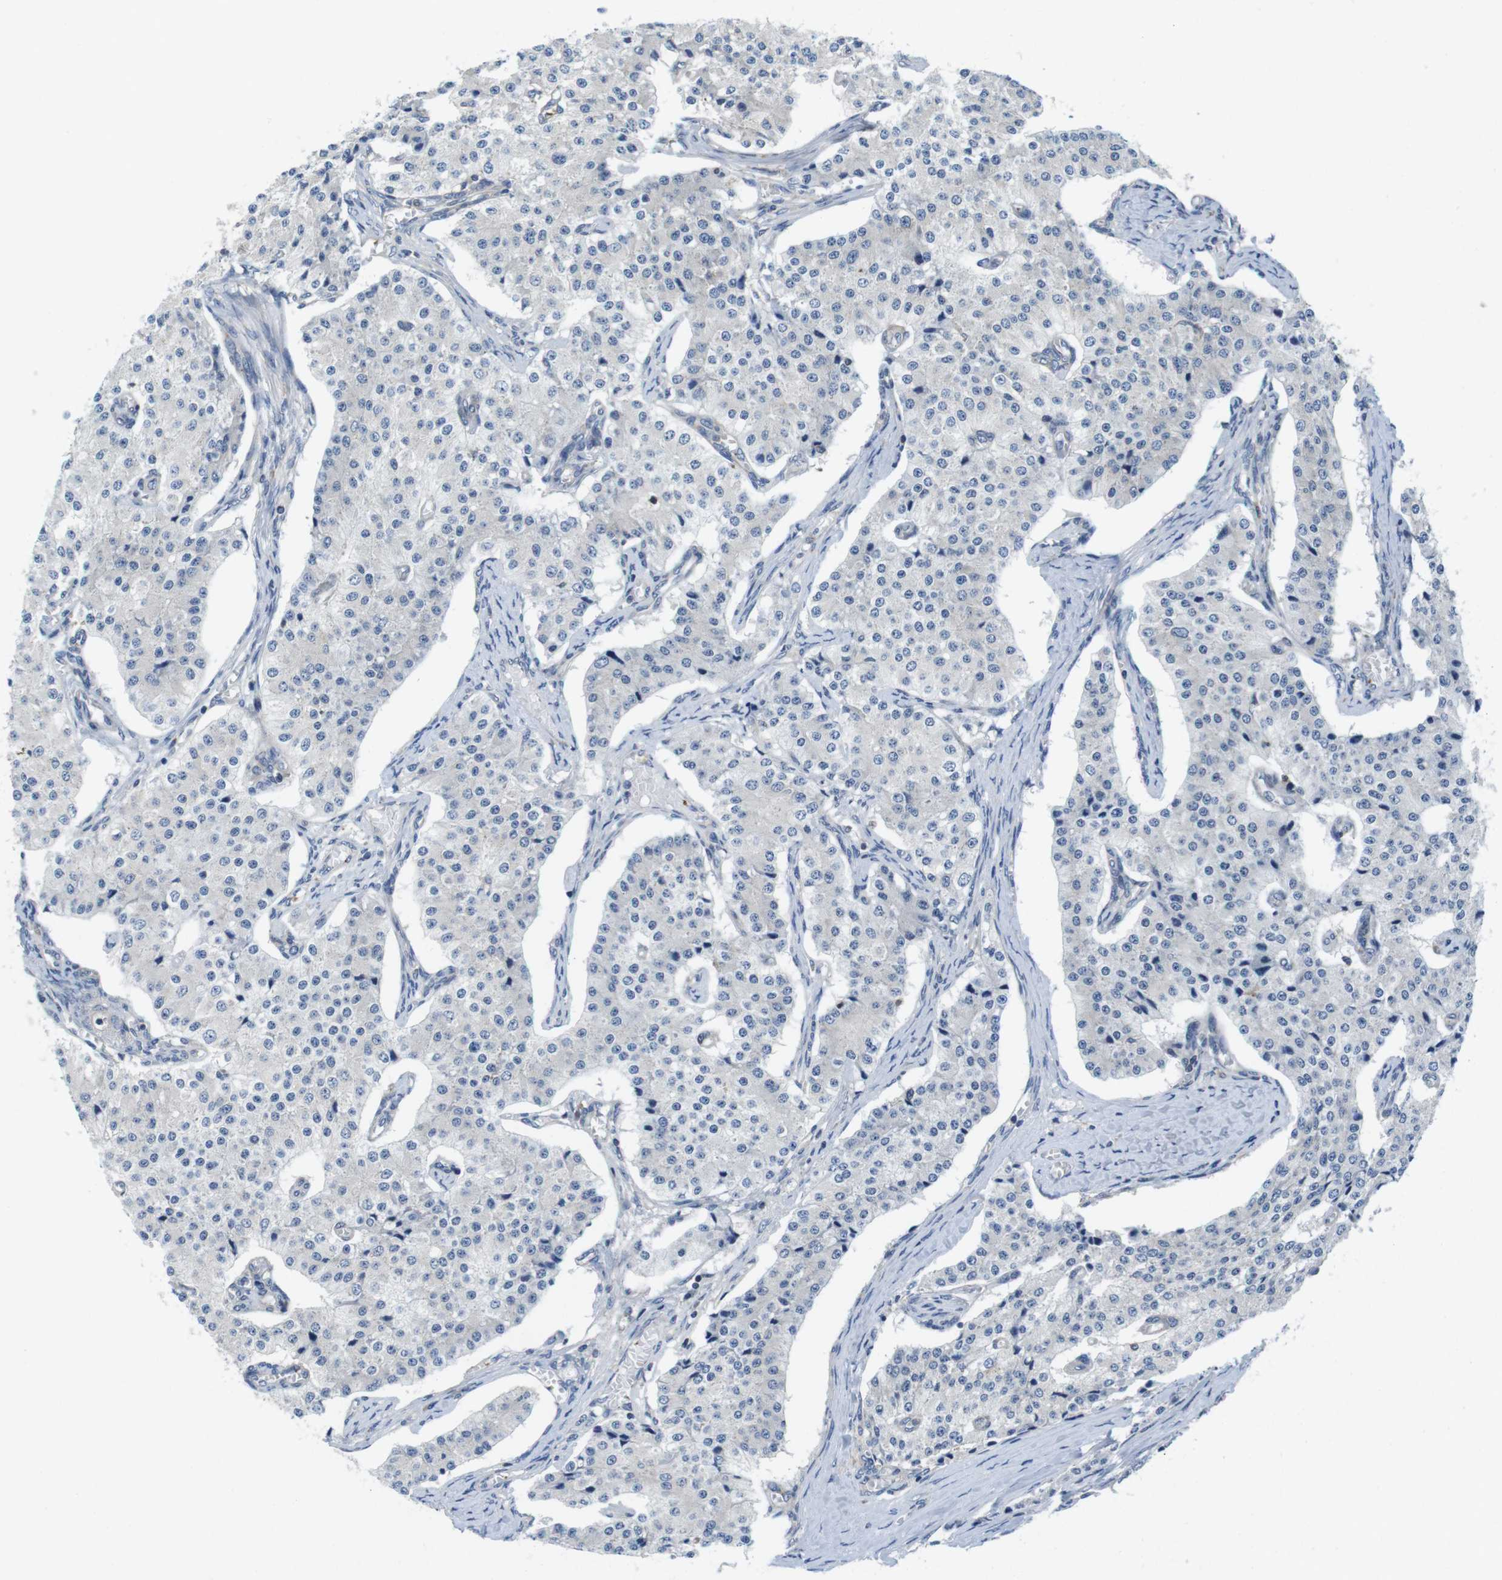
{"staining": {"intensity": "negative", "quantity": "none", "location": "none"}, "tissue": "carcinoid", "cell_type": "Tumor cells", "image_type": "cancer", "snomed": [{"axis": "morphology", "description": "Carcinoid, malignant, NOS"}, {"axis": "topography", "description": "Colon"}], "caption": "Protein analysis of malignant carcinoid reveals no significant expression in tumor cells.", "gene": "HERPUD2", "patient": {"sex": "female", "age": 52}}